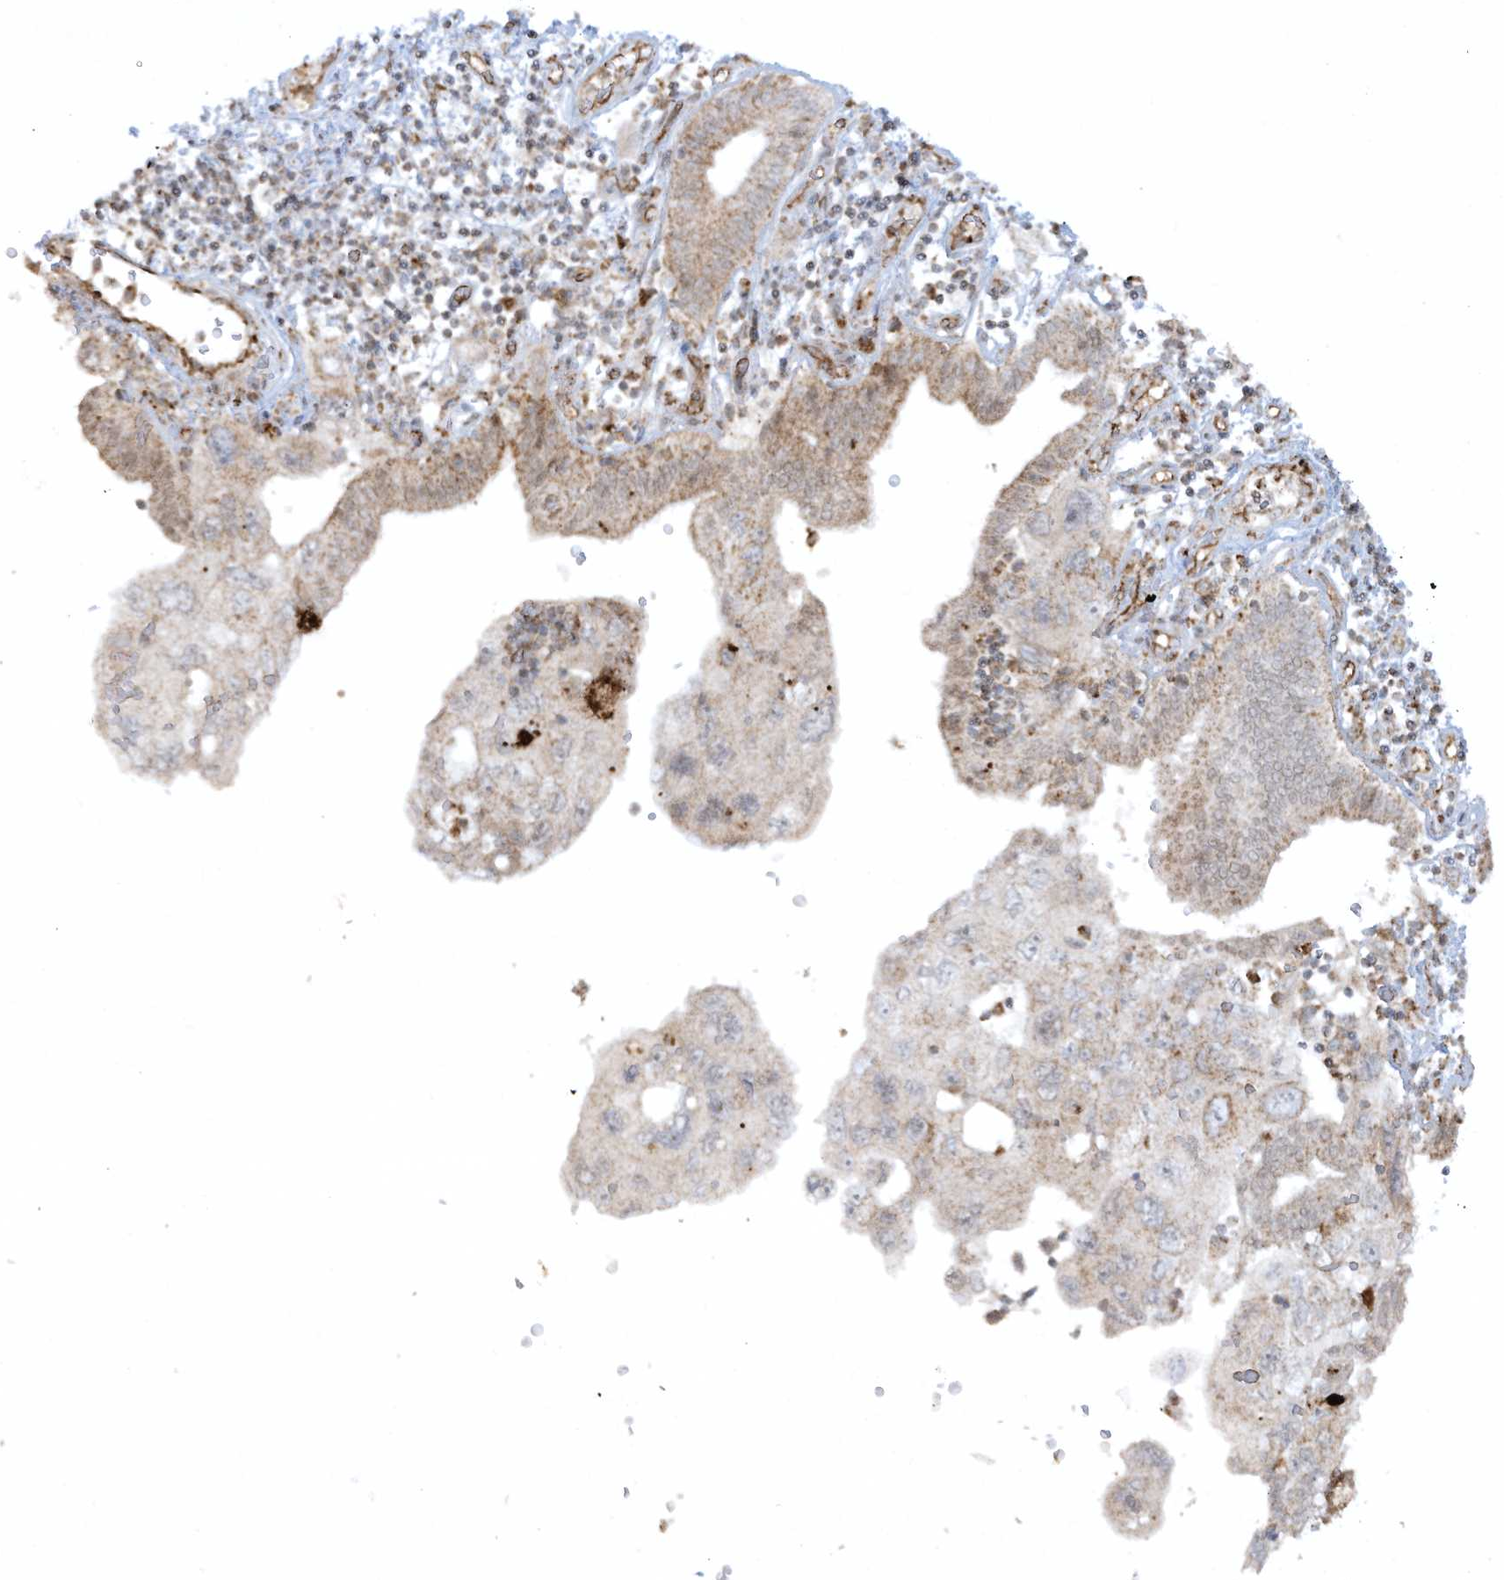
{"staining": {"intensity": "moderate", "quantity": "25%-75%", "location": "cytoplasmic/membranous"}, "tissue": "pancreatic cancer", "cell_type": "Tumor cells", "image_type": "cancer", "snomed": [{"axis": "morphology", "description": "Adenocarcinoma, NOS"}, {"axis": "topography", "description": "Pancreas"}], "caption": "Pancreatic adenocarcinoma was stained to show a protein in brown. There is medium levels of moderate cytoplasmic/membranous positivity in approximately 25%-75% of tumor cells. The staining was performed using DAB (3,3'-diaminobenzidine), with brown indicating positive protein expression. Nuclei are stained blue with hematoxylin.", "gene": "CHRNA4", "patient": {"sex": "female", "age": 73}}